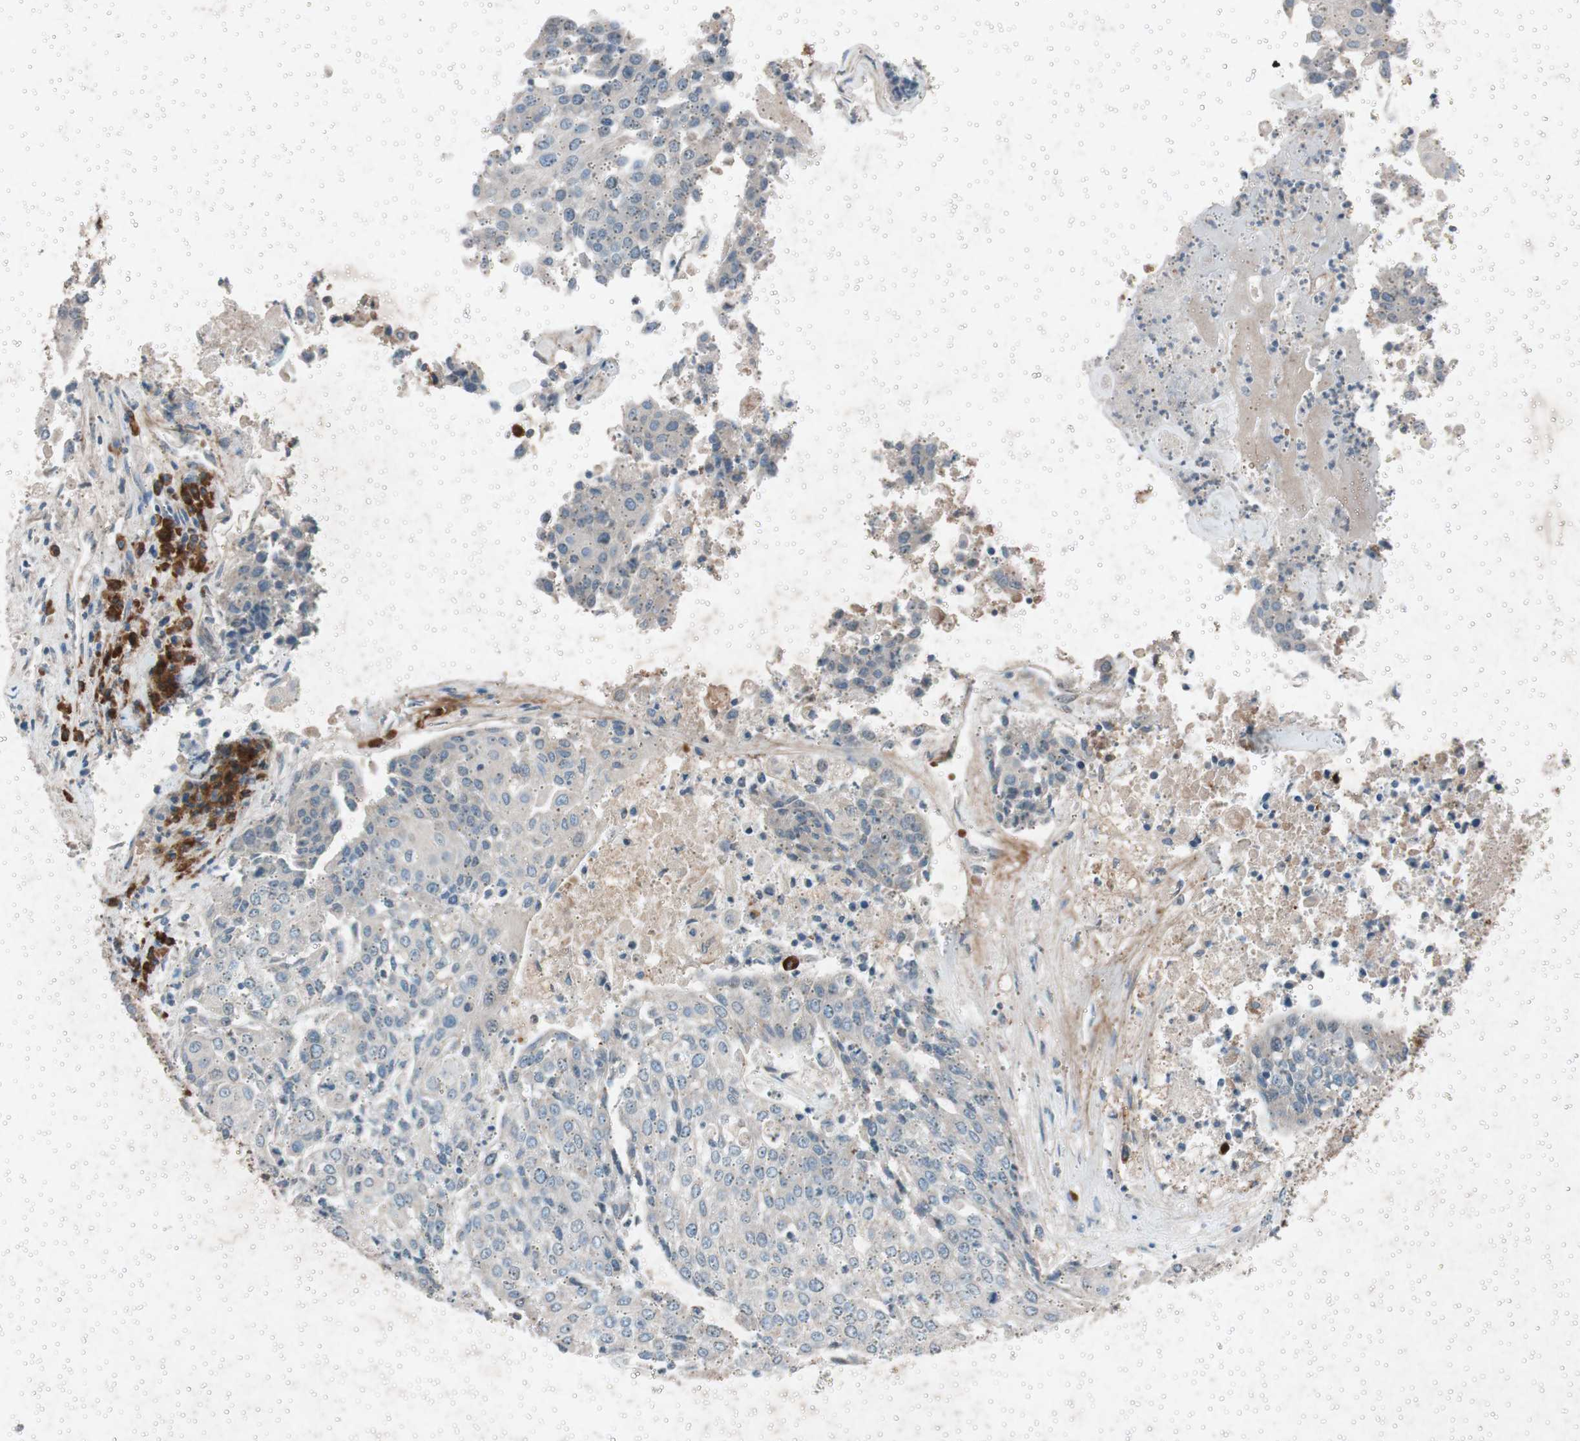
{"staining": {"intensity": "negative", "quantity": "none", "location": "none"}, "tissue": "urothelial cancer", "cell_type": "Tumor cells", "image_type": "cancer", "snomed": [{"axis": "morphology", "description": "Urothelial carcinoma, High grade"}, {"axis": "topography", "description": "Urinary bladder"}], "caption": "High power microscopy micrograph of an immunohistochemistry photomicrograph of urothelial cancer, revealing no significant positivity in tumor cells. (DAB IHC, high magnification).", "gene": "GRB7", "patient": {"sex": "female", "age": 85}}